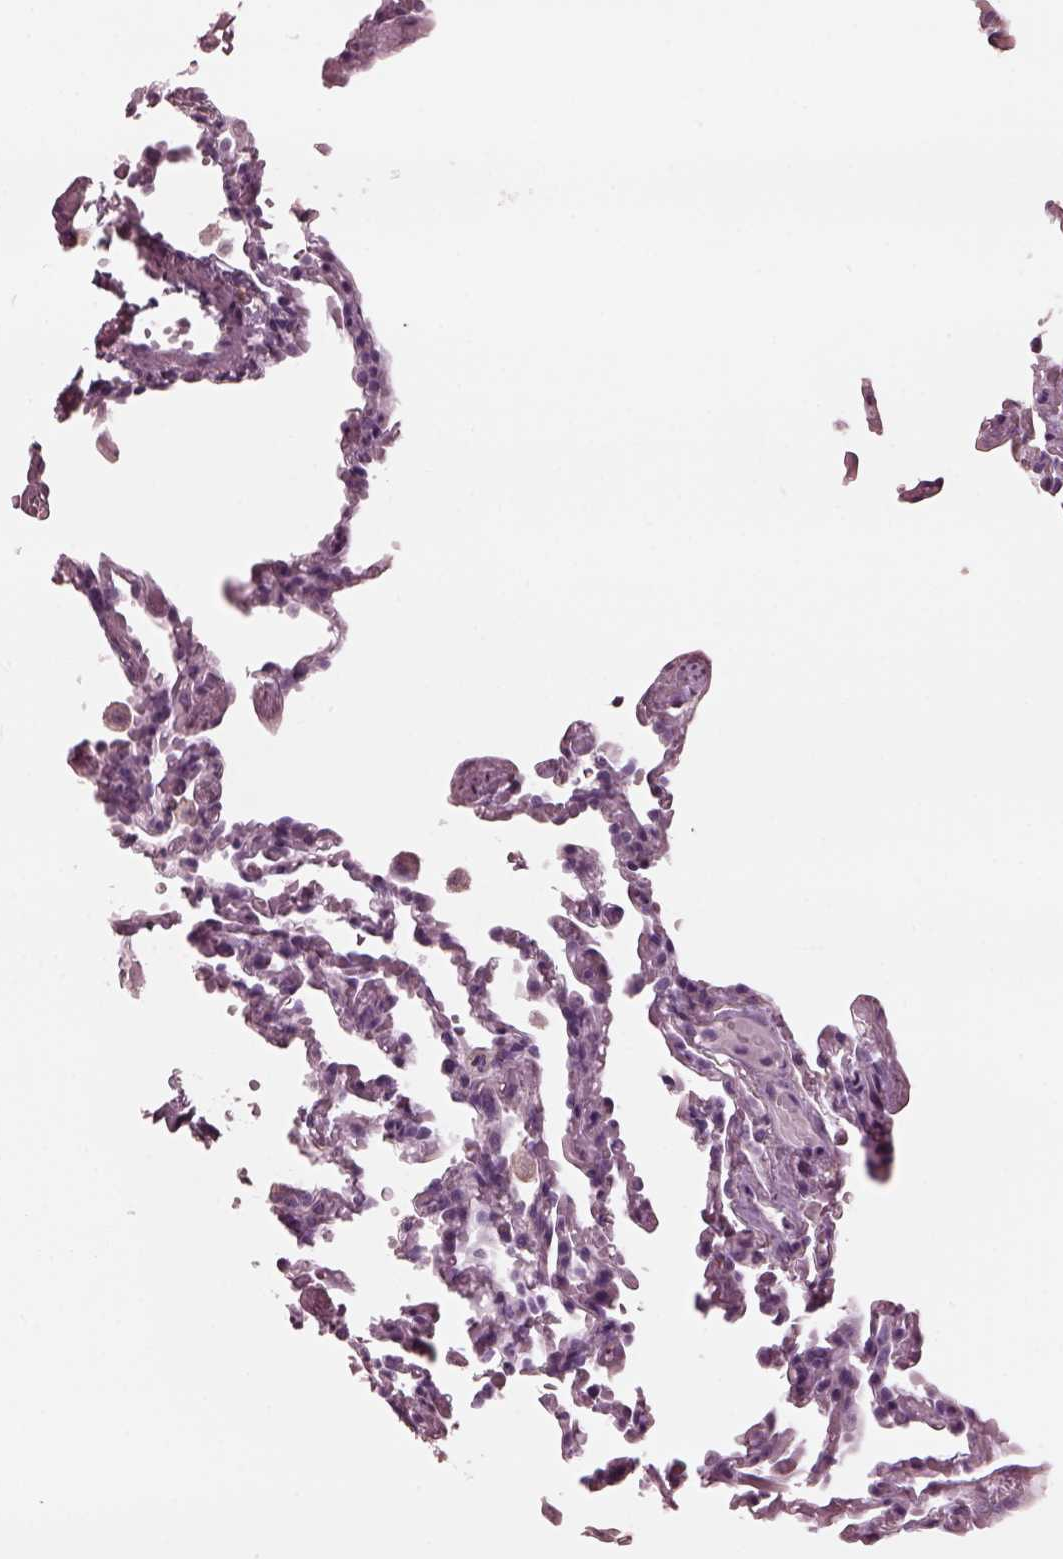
{"staining": {"intensity": "negative", "quantity": "none", "location": "none"}, "tissue": "lung", "cell_type": "Alveolar cells", "image_type": "normal", "snomed": [{"axis": "morphology", "description": "Normal tissue, NOS"}, {"axis": "topography", "description": "Lung"}], "caption": "The micrograph demonstrates no significant staining in alveolar cells of lung.", "gene": "CGA", "patient": {"sex": "female", "age": 43}}